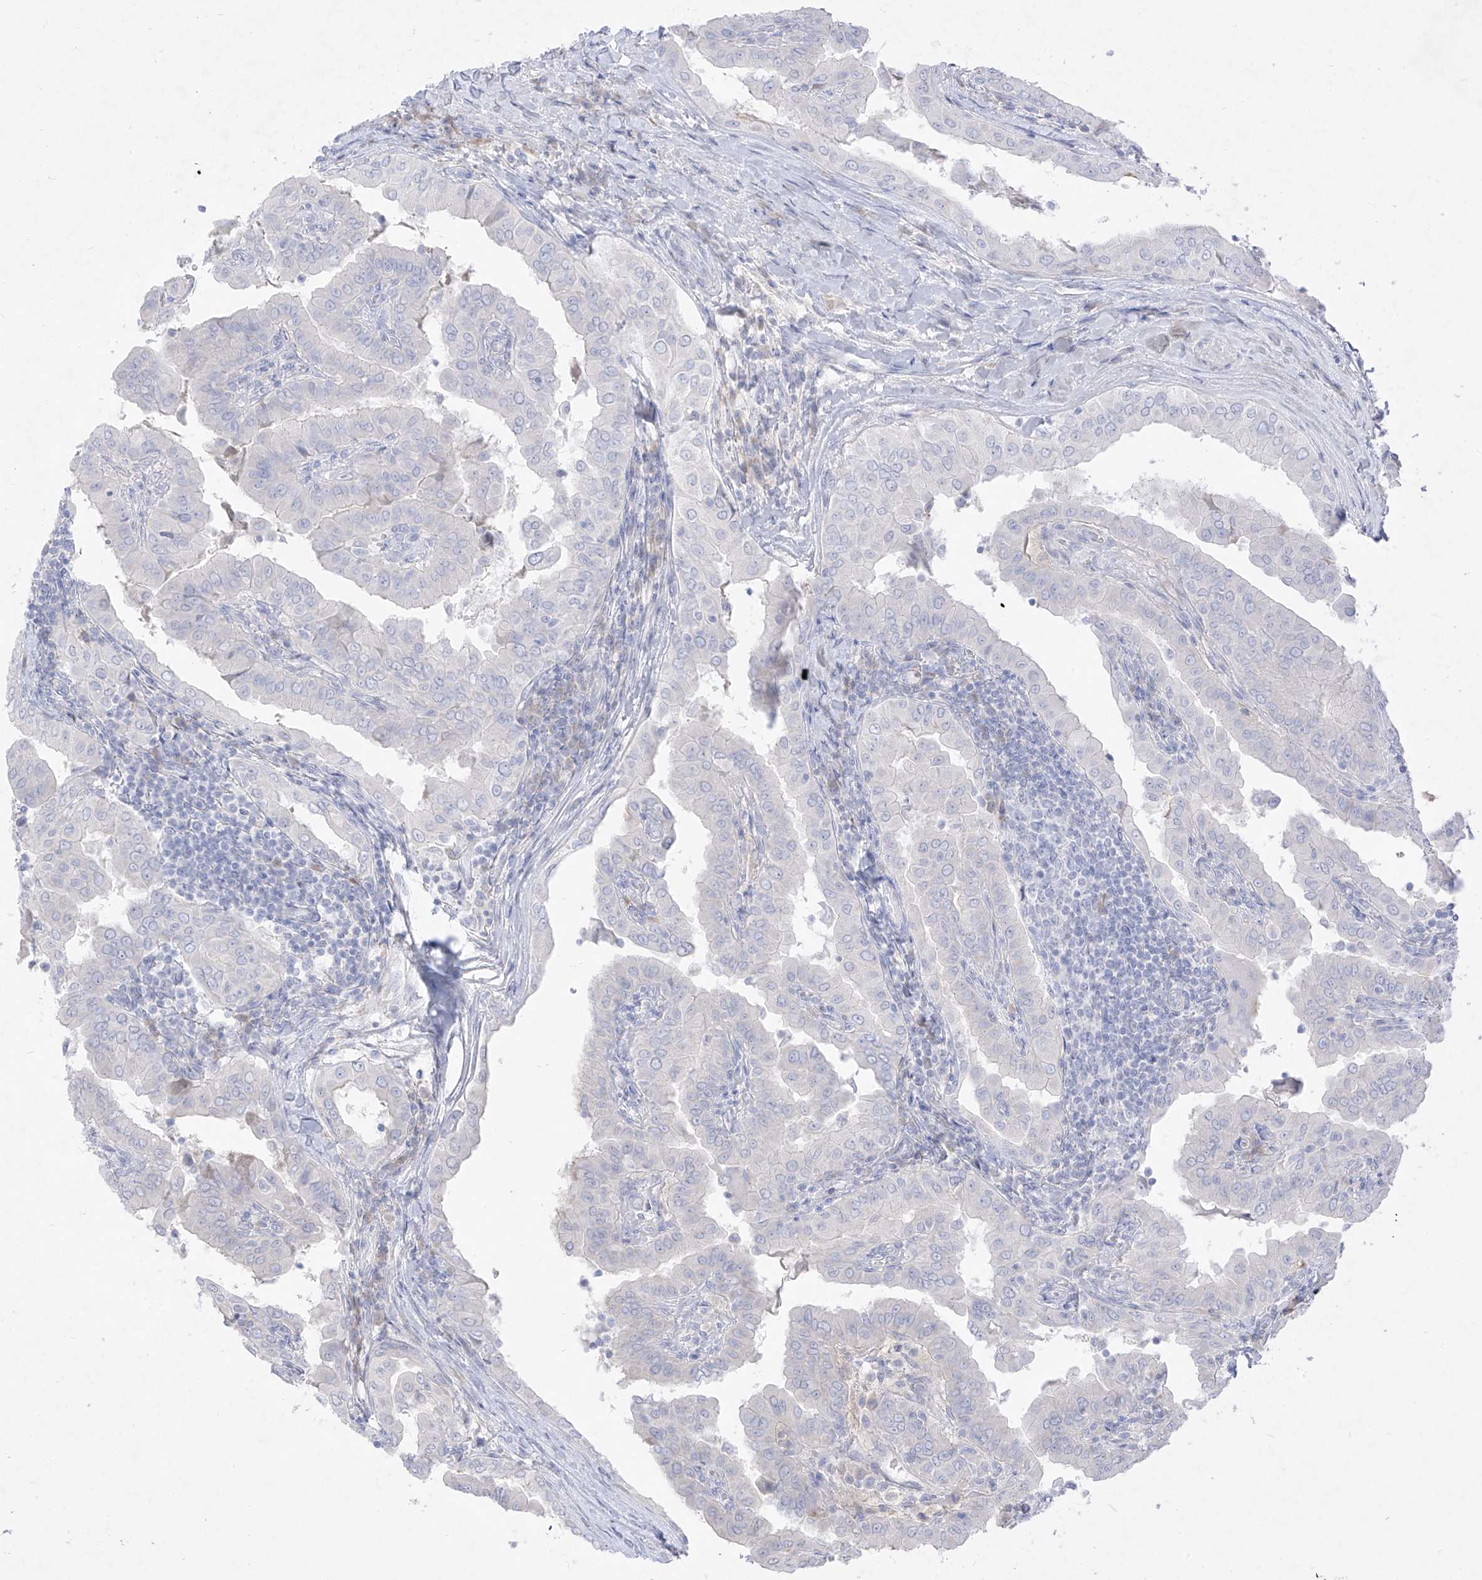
{"staining": {"intensity": "negative", "quantity": "none", "location": "none"}, "tissue": "thyroid cancer", "cell_type": "Tumor cells", "image_type": "cancer", "snomed": [{"axis": "morphology", "description": "Papillary adenocarcinoma, NOS"}, {"axis": "topography", "description": "Thyroid gland"}], "caption": "DAB (3,3'-diaminobenzidine) immunohistochemical staining of human thyroid cancer (papillary adenocarcinoma) exhibits no significant expression in tumor cells.", "gene": "TGM4", "patient": {"sex": "male", "age": 33}}